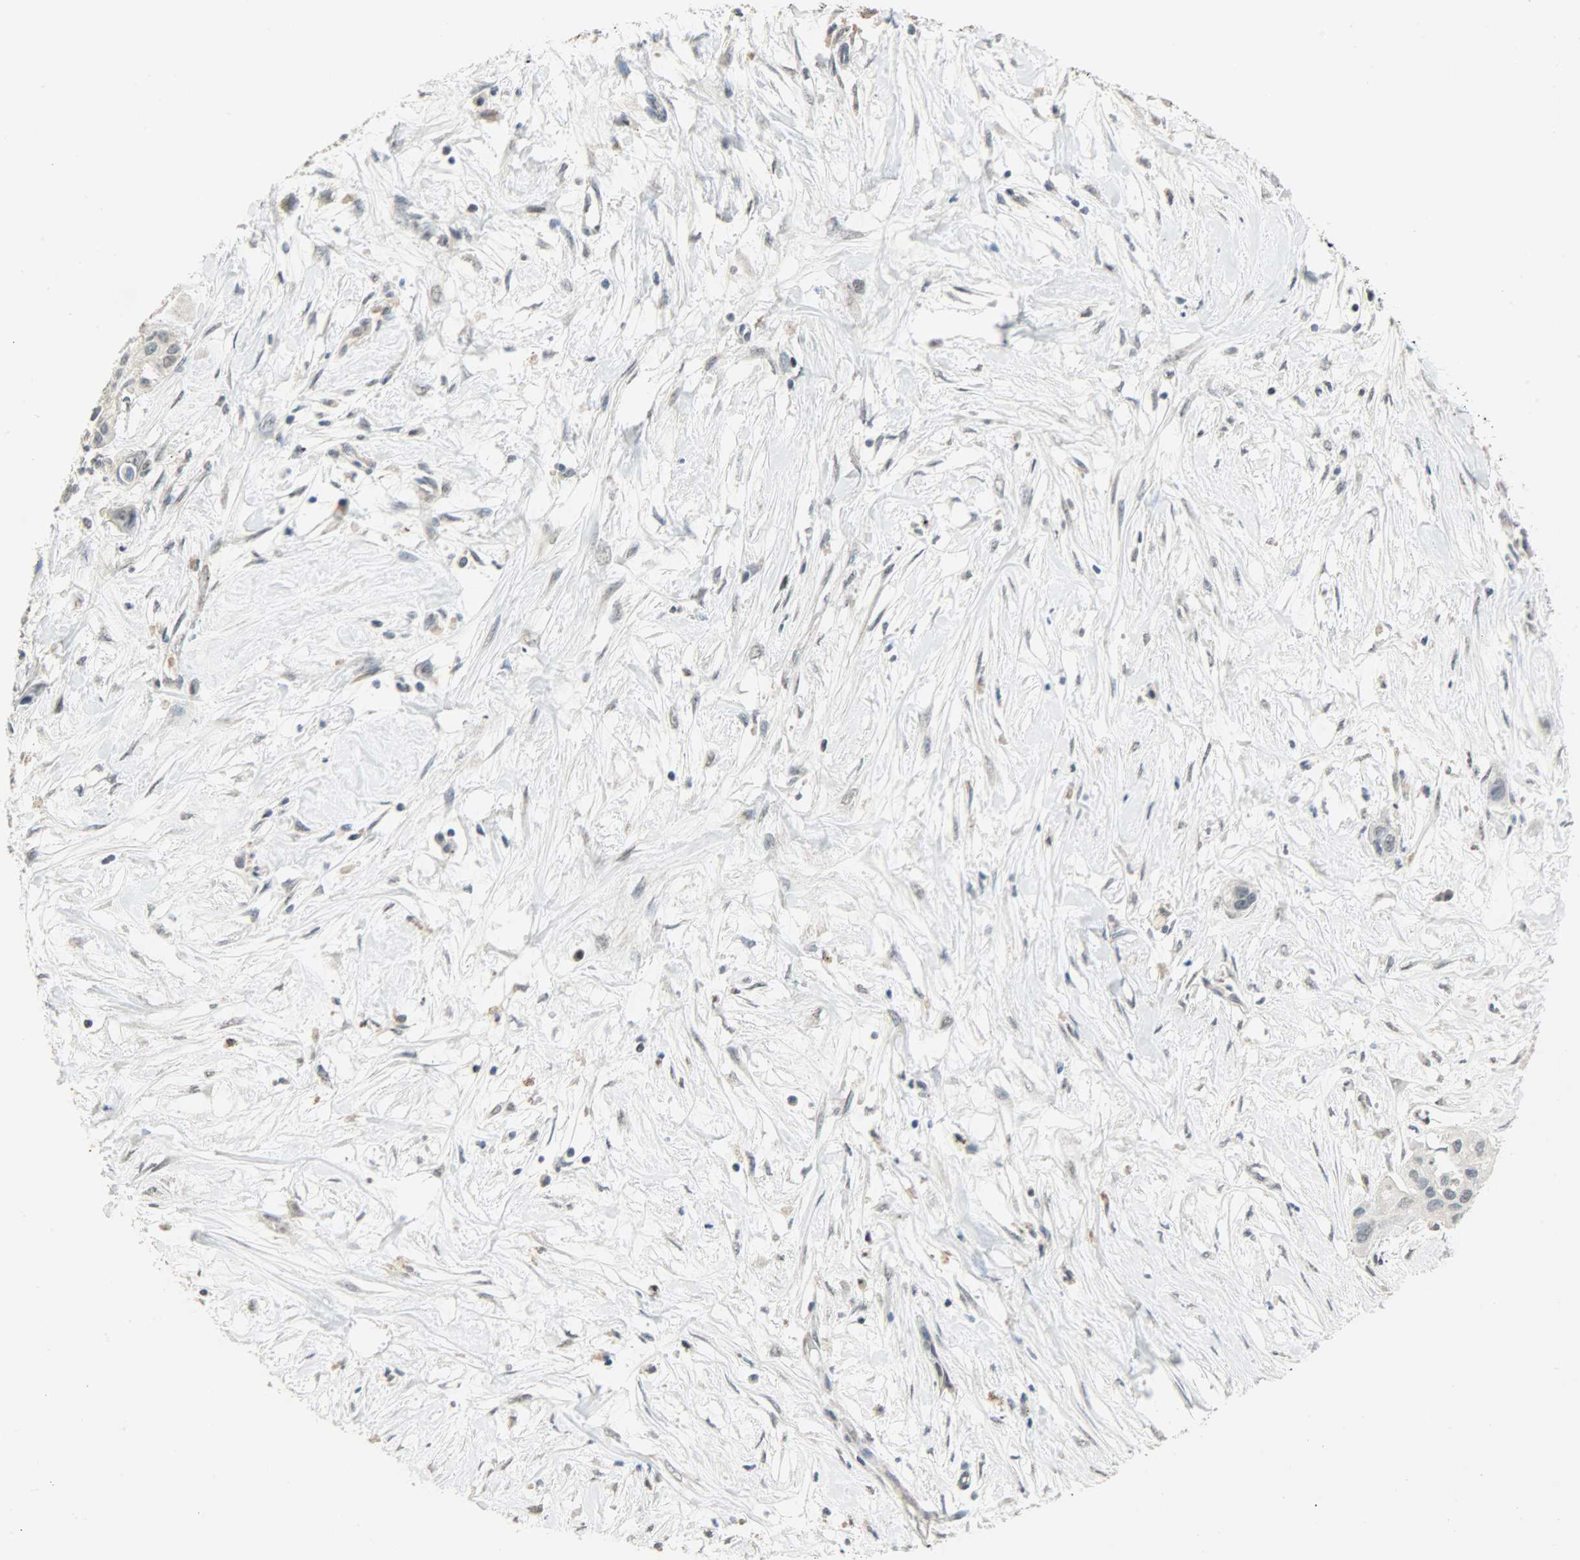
{"staining": {"intensity": "weak", "quantity": ">75%", "location": "cytoplasmic/membranous"}, "tissue": "pancreatic cancer", "cell_type": "Tumor cells", "image_type": "cancer", "snomed": [{"axis": "morphology", "description": "Adenocarcinoma, NOS"}, {"axis": "topography", "description": "Pancreas"}], "caption": "IHC photomicrograph of neoplastic tissue: human pancreatic adenocarcinoma stained using immunohistochemistry reveals low levels of weak protein expression localized specifically in the cytoplasmic/membranous of tumor cells, appearing as a cytoplasmic/membranous brown color.", "gene": "GIT2", "patient": {"sex": "female", "age": 60}}